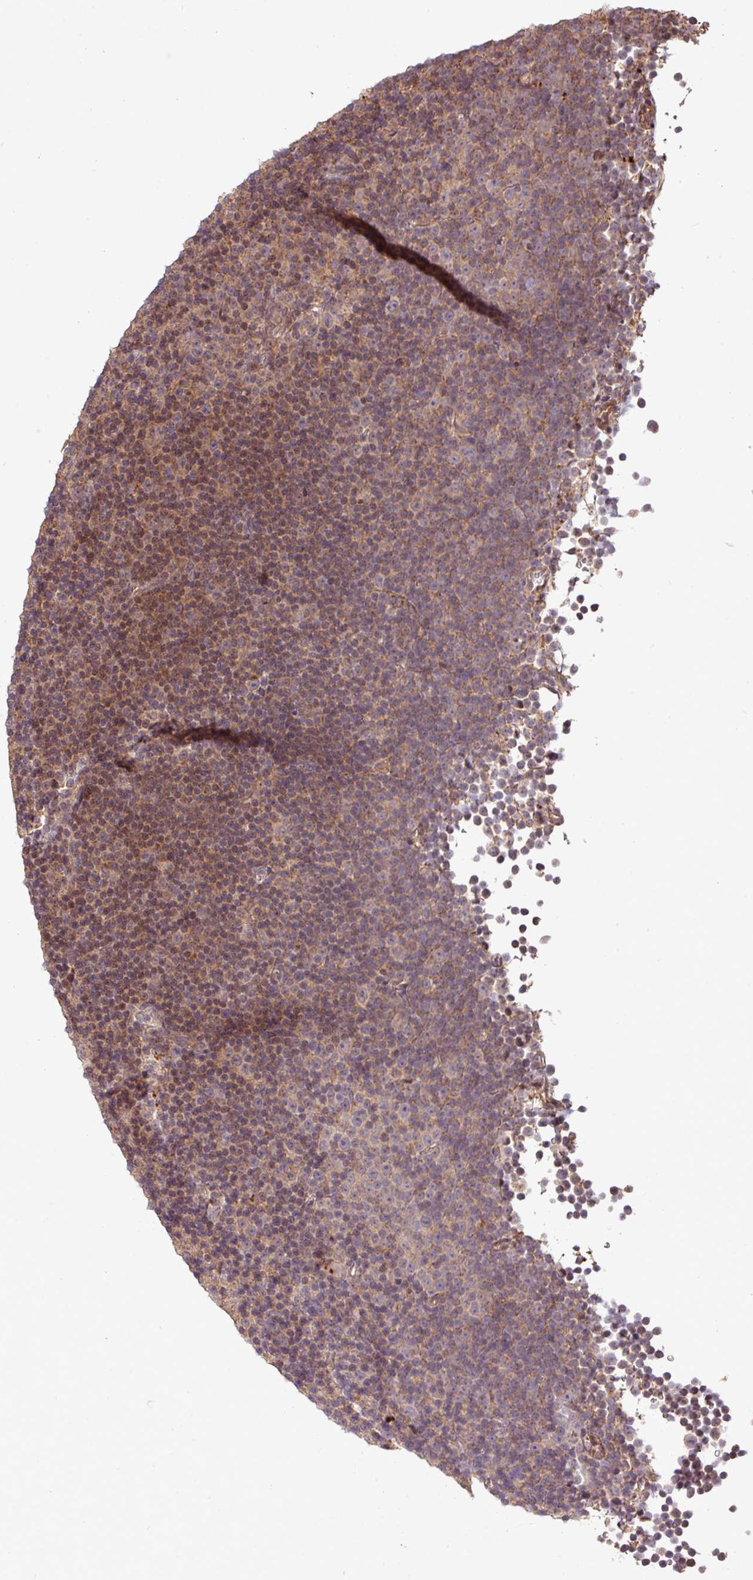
{"staining": {"intensity": "moderate", "quantity": ">75%", "location": "cytoplasmic/membranous,nuclear"}, "tissue": "lymphoma", "cell_type": "Tumor cells", "image_type": "cancer", "snomed": [{"axis": "morphology", "description": "Malignant lymphoma, non-Hodgkin's type, Low grade"}, {"axis": "topography", "description": "Lymph node"}], "caption": "Immunohistochemical staining of human lymphoma displays medium levels of moderate cytoplasmic/membranous and nuclear positivity in about >75% of tumor cells.", "gene": "YPEL3", "patient": {"sex": "female", "age": 67}}